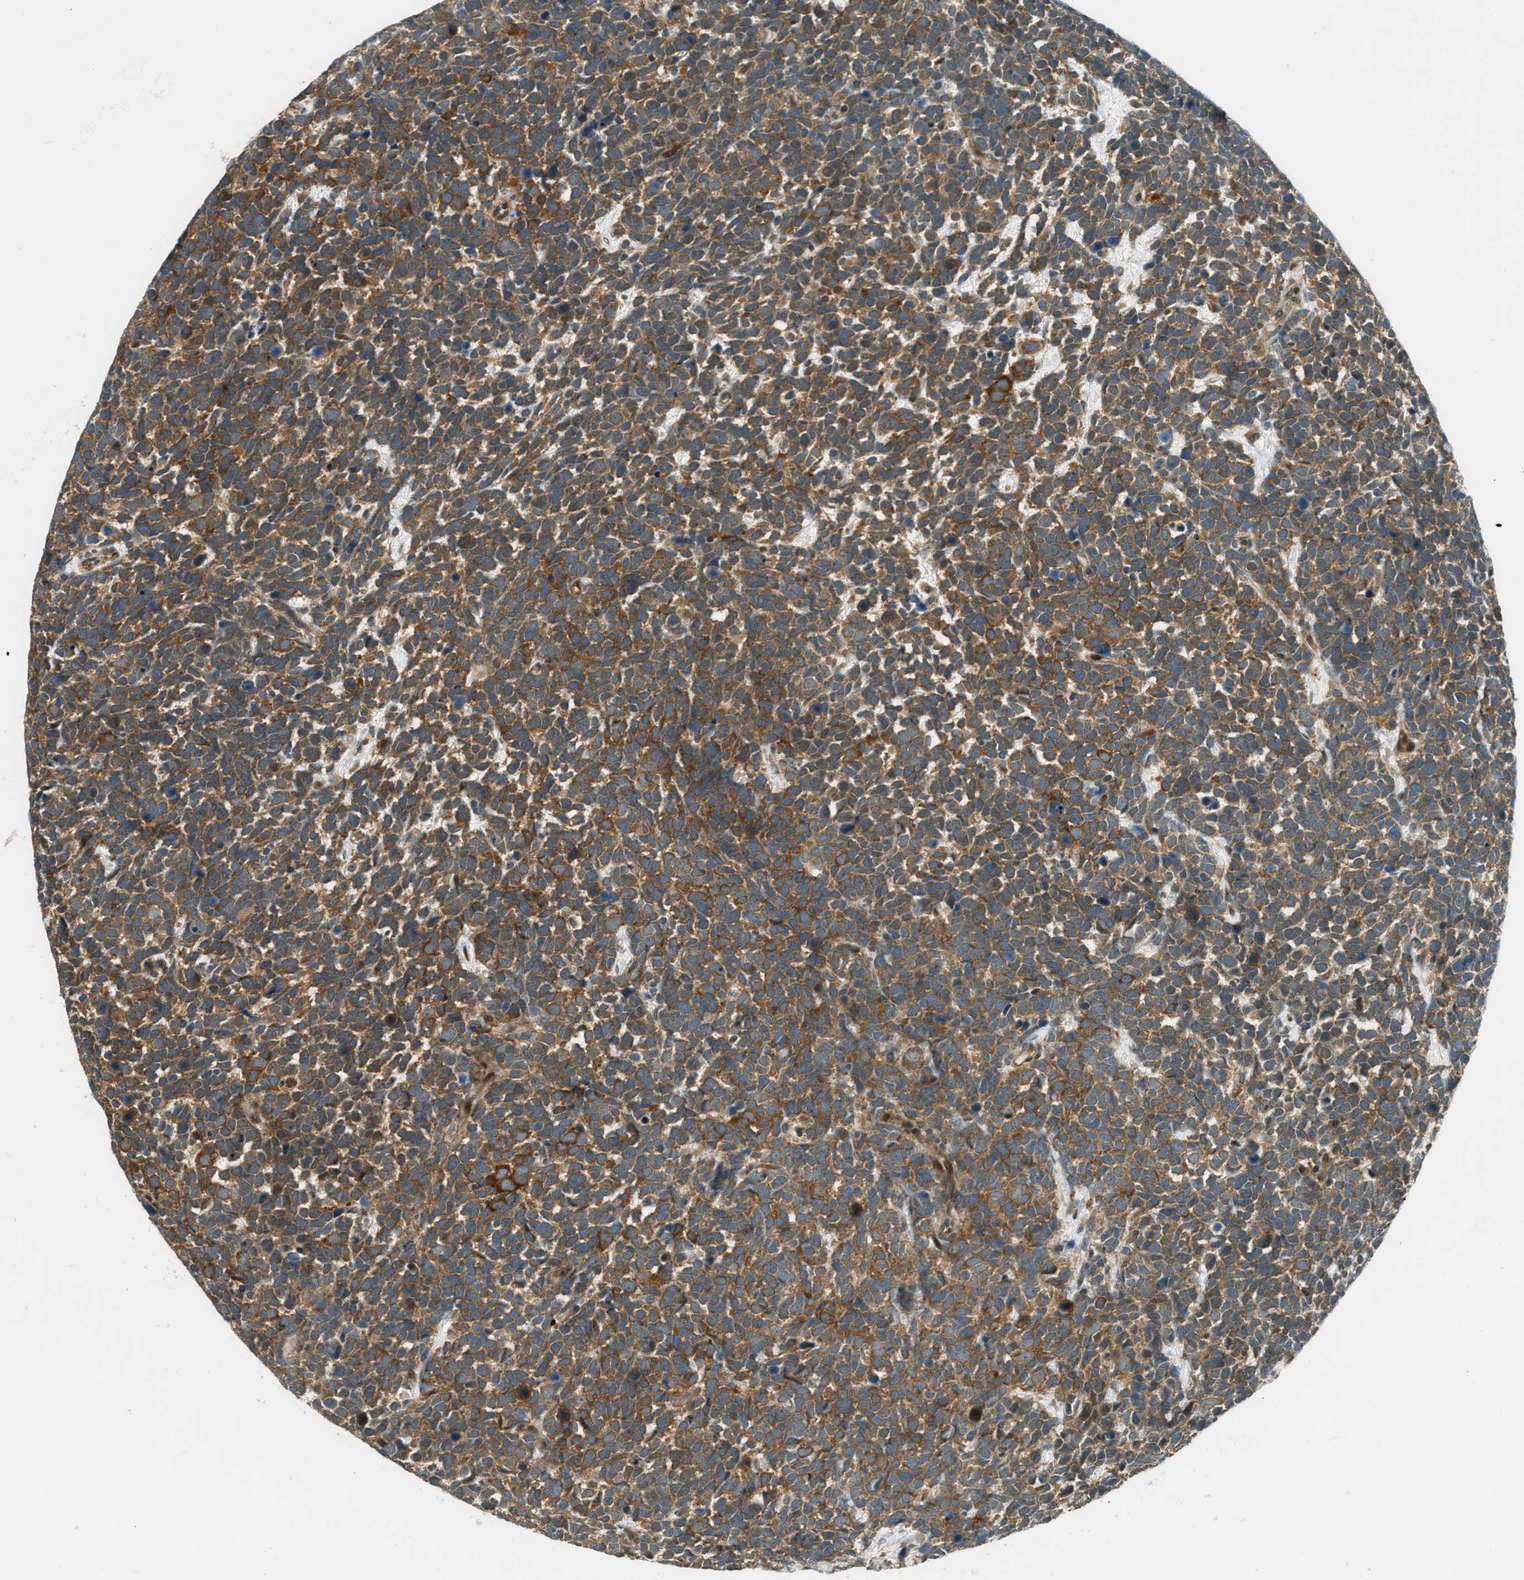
{"staining": {"intensity": "strong", "quantity": ">75%", "location": "cytoplasmic/membranous"}, "tissue": "urothelial cancer", "cell_type": "Tumor cells", "image_type": "cancer", "snomed": [{"axis": "morphology", "description": "Urothelial carcinoma, High grade"}, {"axis": "topography", "description": "Urinary bladder"}], "caption": "Immunohistochemical staining of human high-grade urothelial carcinoma shows strong cytoplasmic/membranous protein staining in about >75% of tumor cells.", "gene": "PTPN23", "patient": {"sex": "female", "age": 82}}